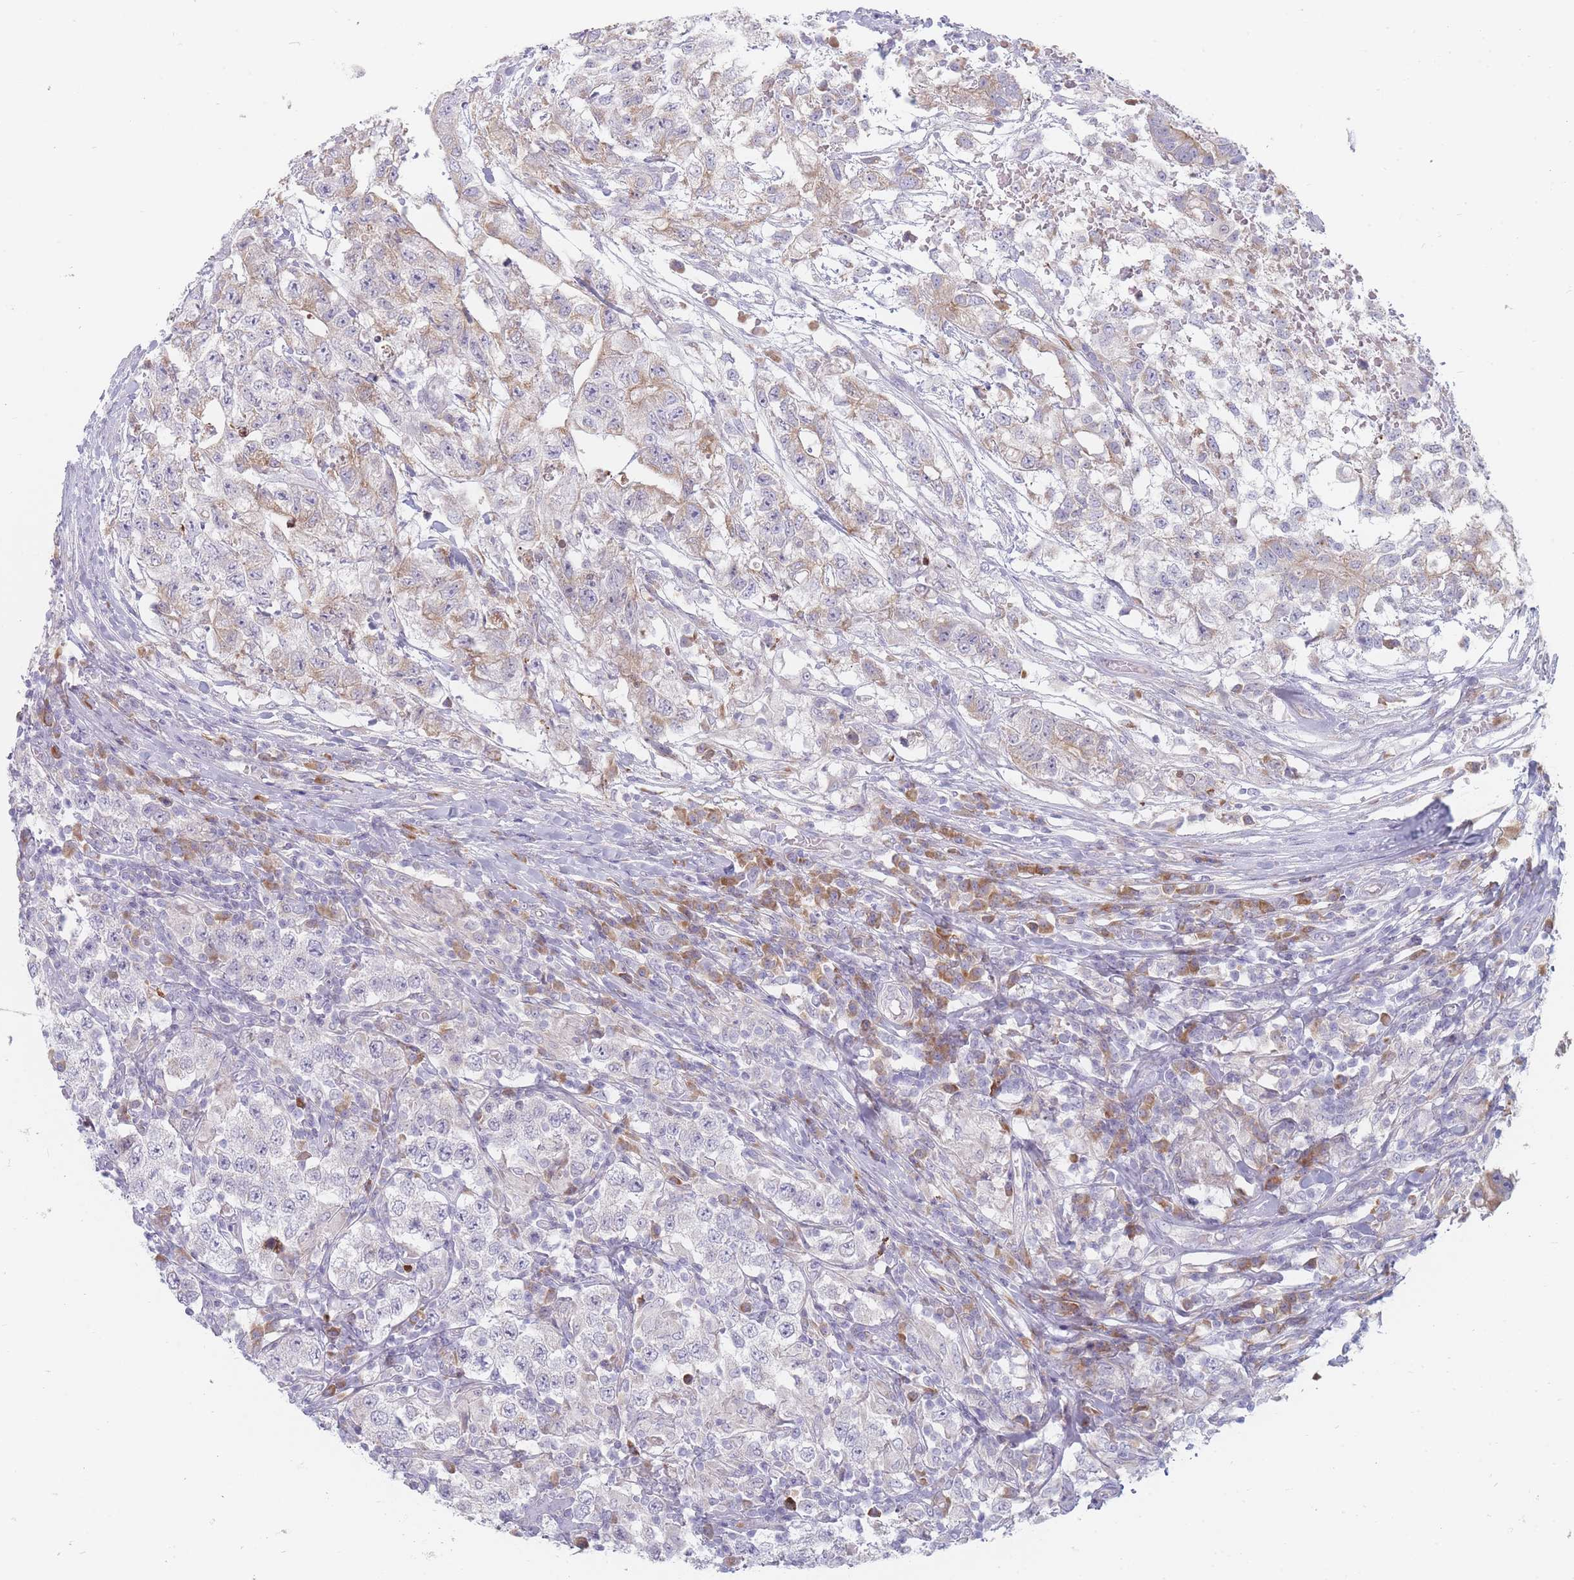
{"staining": {"intensity": "weak", "quantity": "<25%", "location": "cytoplasmic/membranous"}, "tissue": "testis cancer", "cell_type": "Tumor cells", "image_type": "cancer", "snomed": [{"axis": "morphology", "description": "Seminoma, NOS"}, {"axis": "morphology", "description": "Carcinoma, Embryonal, NOS"}, {"axis": "topography", "description": "Testis"}], "caption": "IHC micrograph of human embryonal carcinoma (testis) stained for a protein (brown), which demonstrates no staining in tumor cells.", "gene": "SPATS1", "patient": {"sex": "male", "age": 41}}